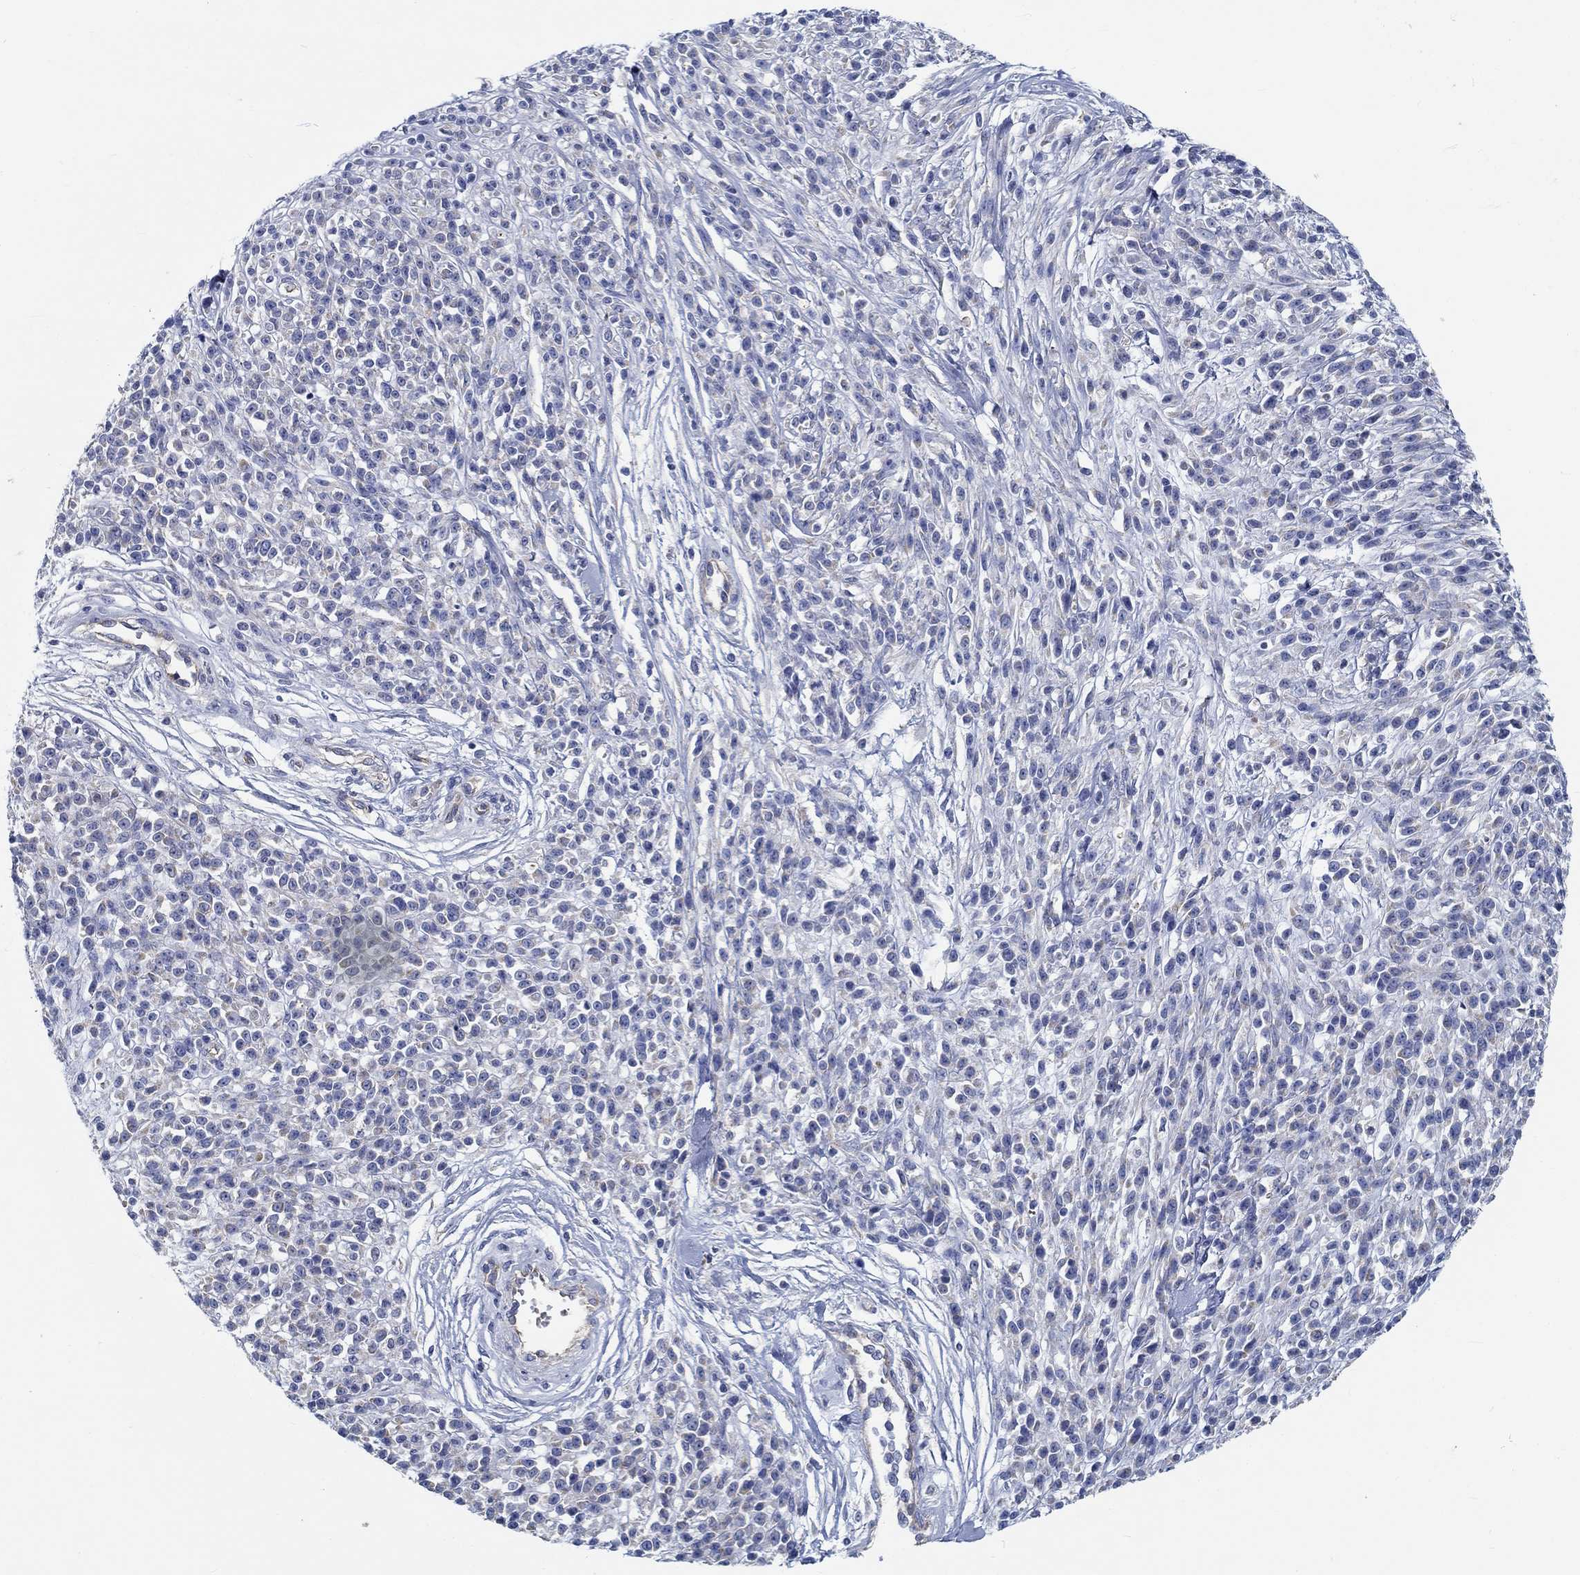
{"staining": {"intensity": "negative", "quantity": "none", "location": "none"}, "tissue": "melanoma", "cell_type": "Tumor cells", "image_type": "cancer", "snomed": [{"axis": "morphology", "description": "Malignant melanoma, NOS"}, {"axis": "topography", "description": "Skin"}, {"axis": "topography", "description": "Skin of trunk"}], "caption": "High magnification brightfield microscopy of malignant melanoma stained with DAB (3,3'-diaminobenzidine) (brown) and counterstained with hematoxylin (blue): tumor cells show no significant positivity.", "gene": "MYBPC1", "patient": {"sex": "male", "age": 74}}